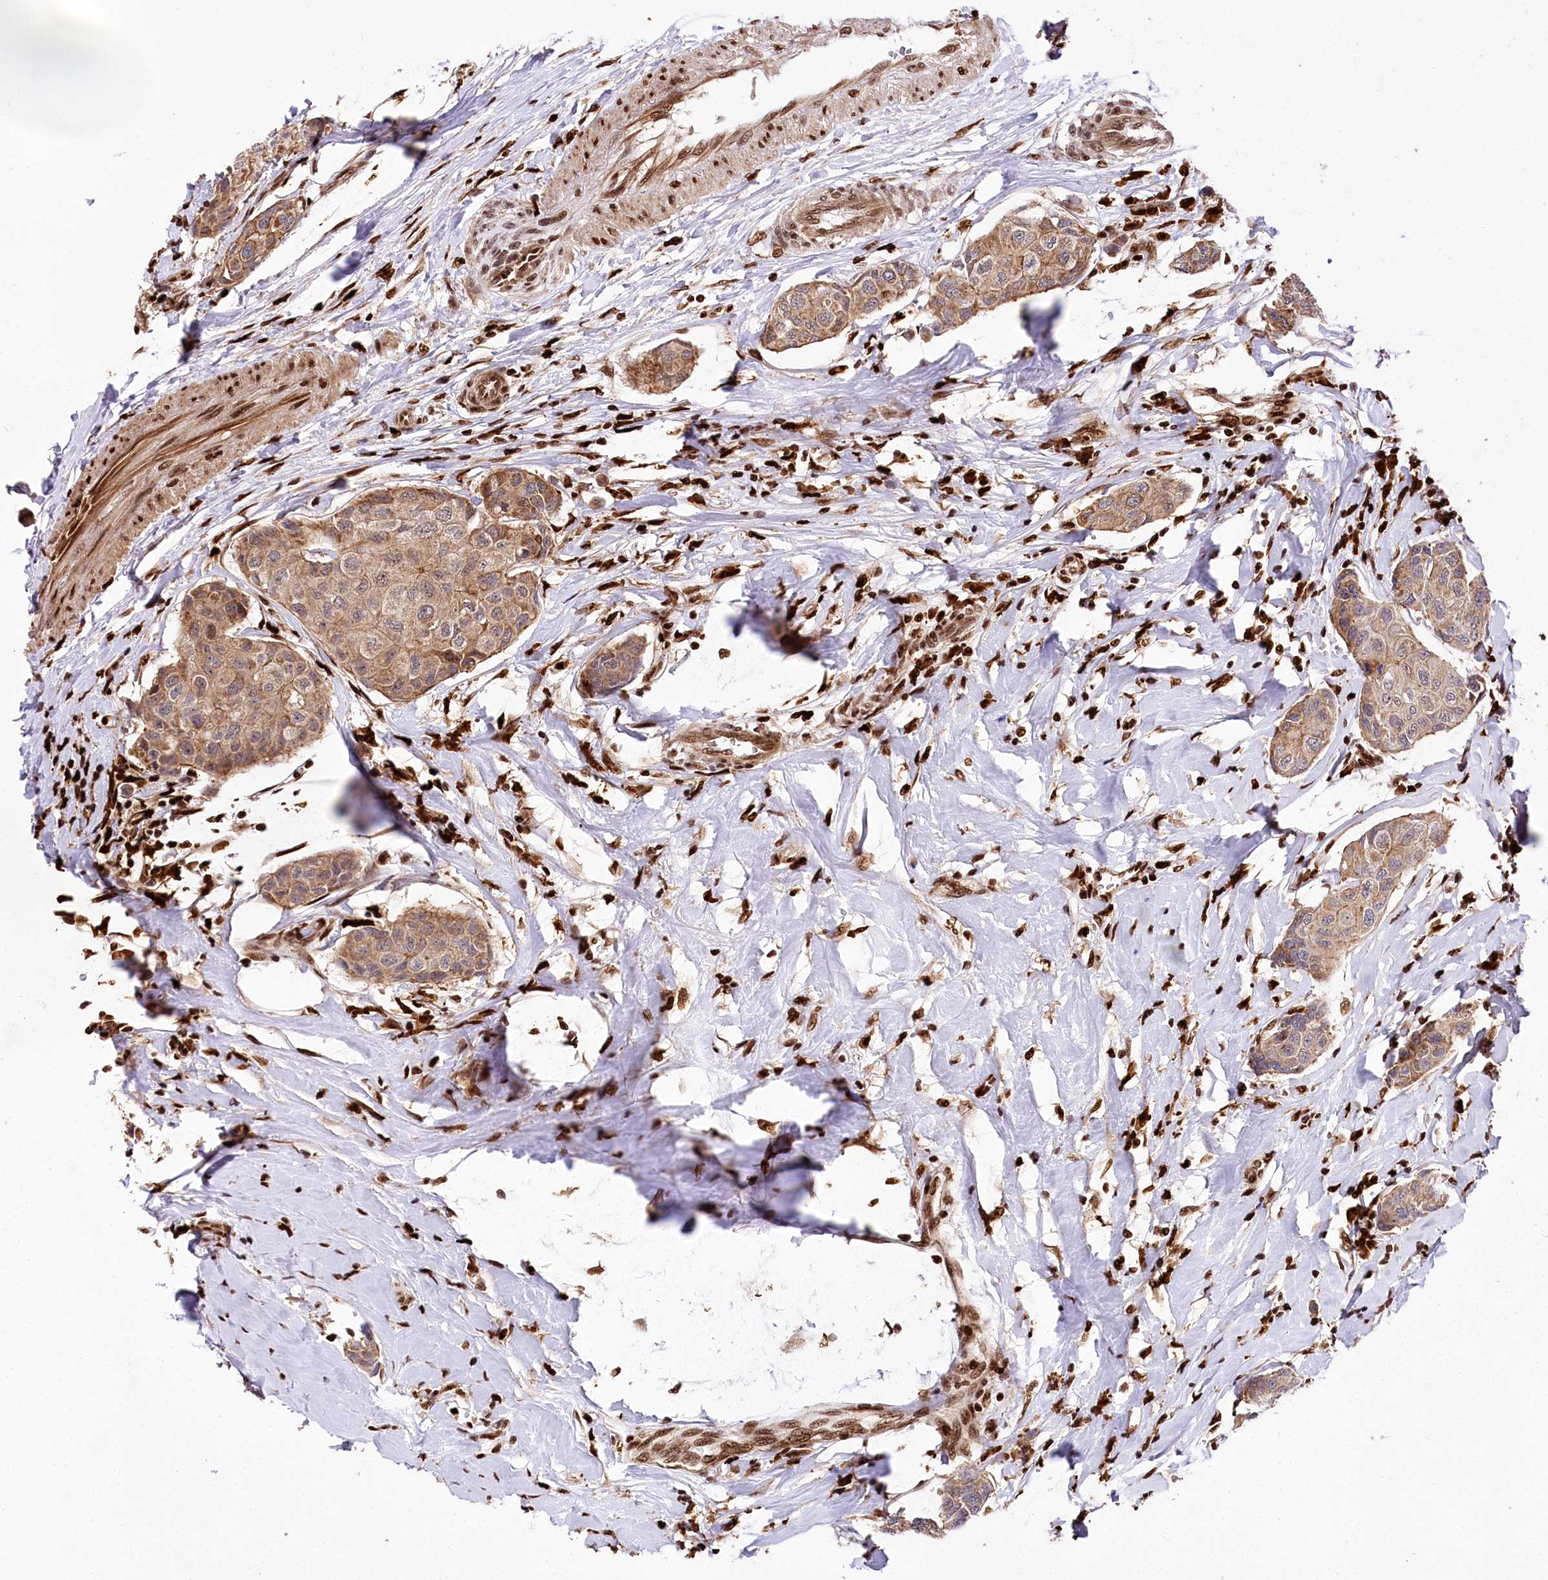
{"staining": {"intensity": "moderate", "quantity": ">75%", "location": "cytoplasmic/membranous"}, "tissue": "breast cancer", "cell_type": "Tumor cells", "image_type": "cancer", "snomed": [{"axis": "morphology", "description": "Duct carcinoma"}, {"axis": "topography", "description": "Breast"}], "caption": "Immunohistochemical staining of infiltrating ductal carcinoma (breast) displays medium levels of moderate cytoplasmic/membranous protein expression in about >75% of tumor cells.", "gene": "FIGN", "patient": {"sex": "female", "age": 80}}